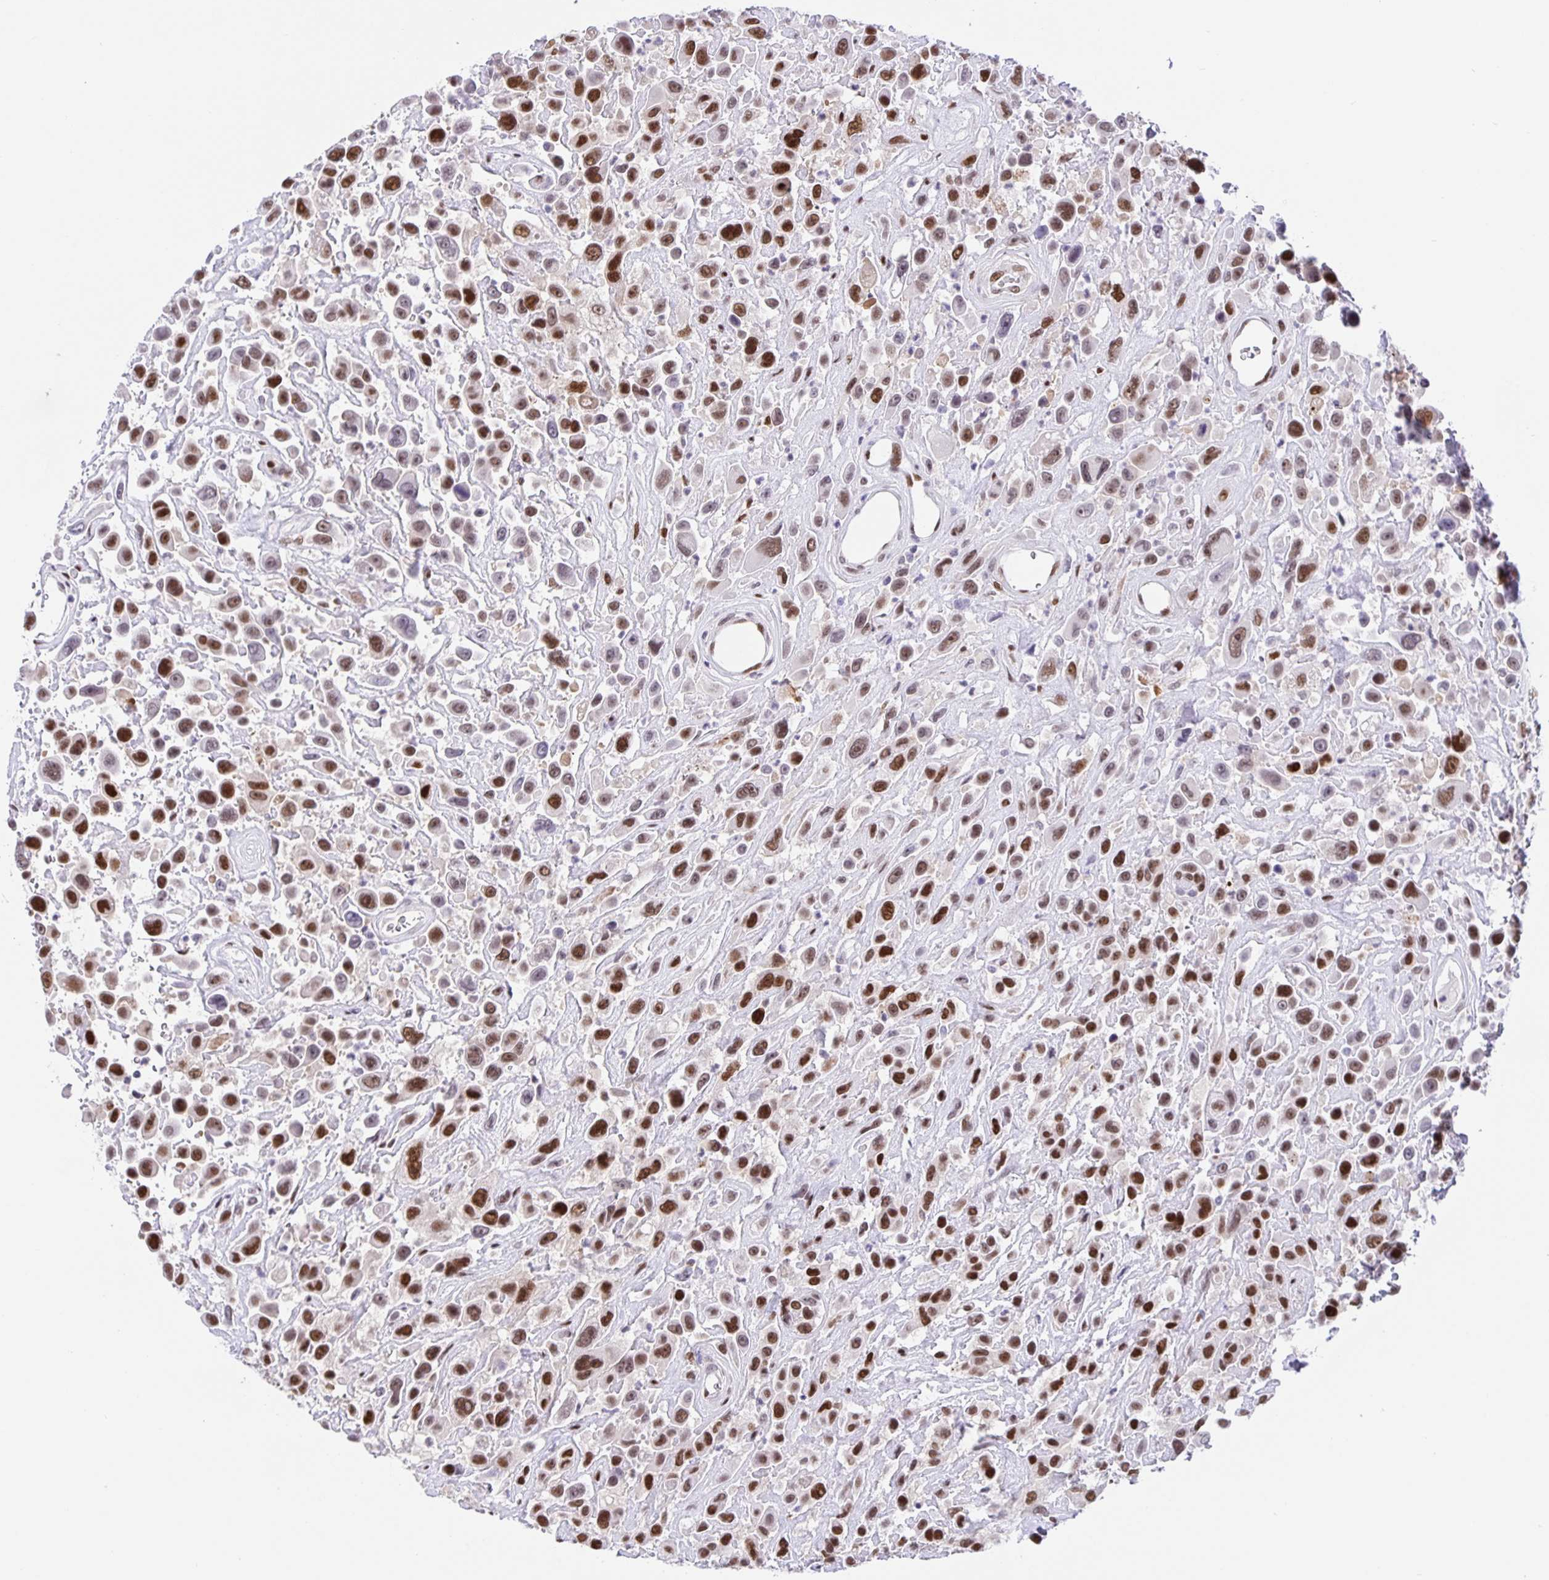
{"staining": {"intensity": "moderate", "quantity": ">75%", "location": "nuclear"}, "tissue": "urothelial cancer", "cell_type": "Tumor cells", "image_type": "cancer", "snomed": [{"axis": "morphology", "description": "Urothelial carcinoma, High grade"}, {"axis": "topography", "description": "Urinary bladder"}], "caption": "Immunohistochemistry histopathology image of urothelial cancer stained for a protein (brown), which displays medium levels of moderate nuclear expression in approximately >75% of tumor cells.", "gene": "FOSL2", "patient": {"sex": "male", "age": 53}}